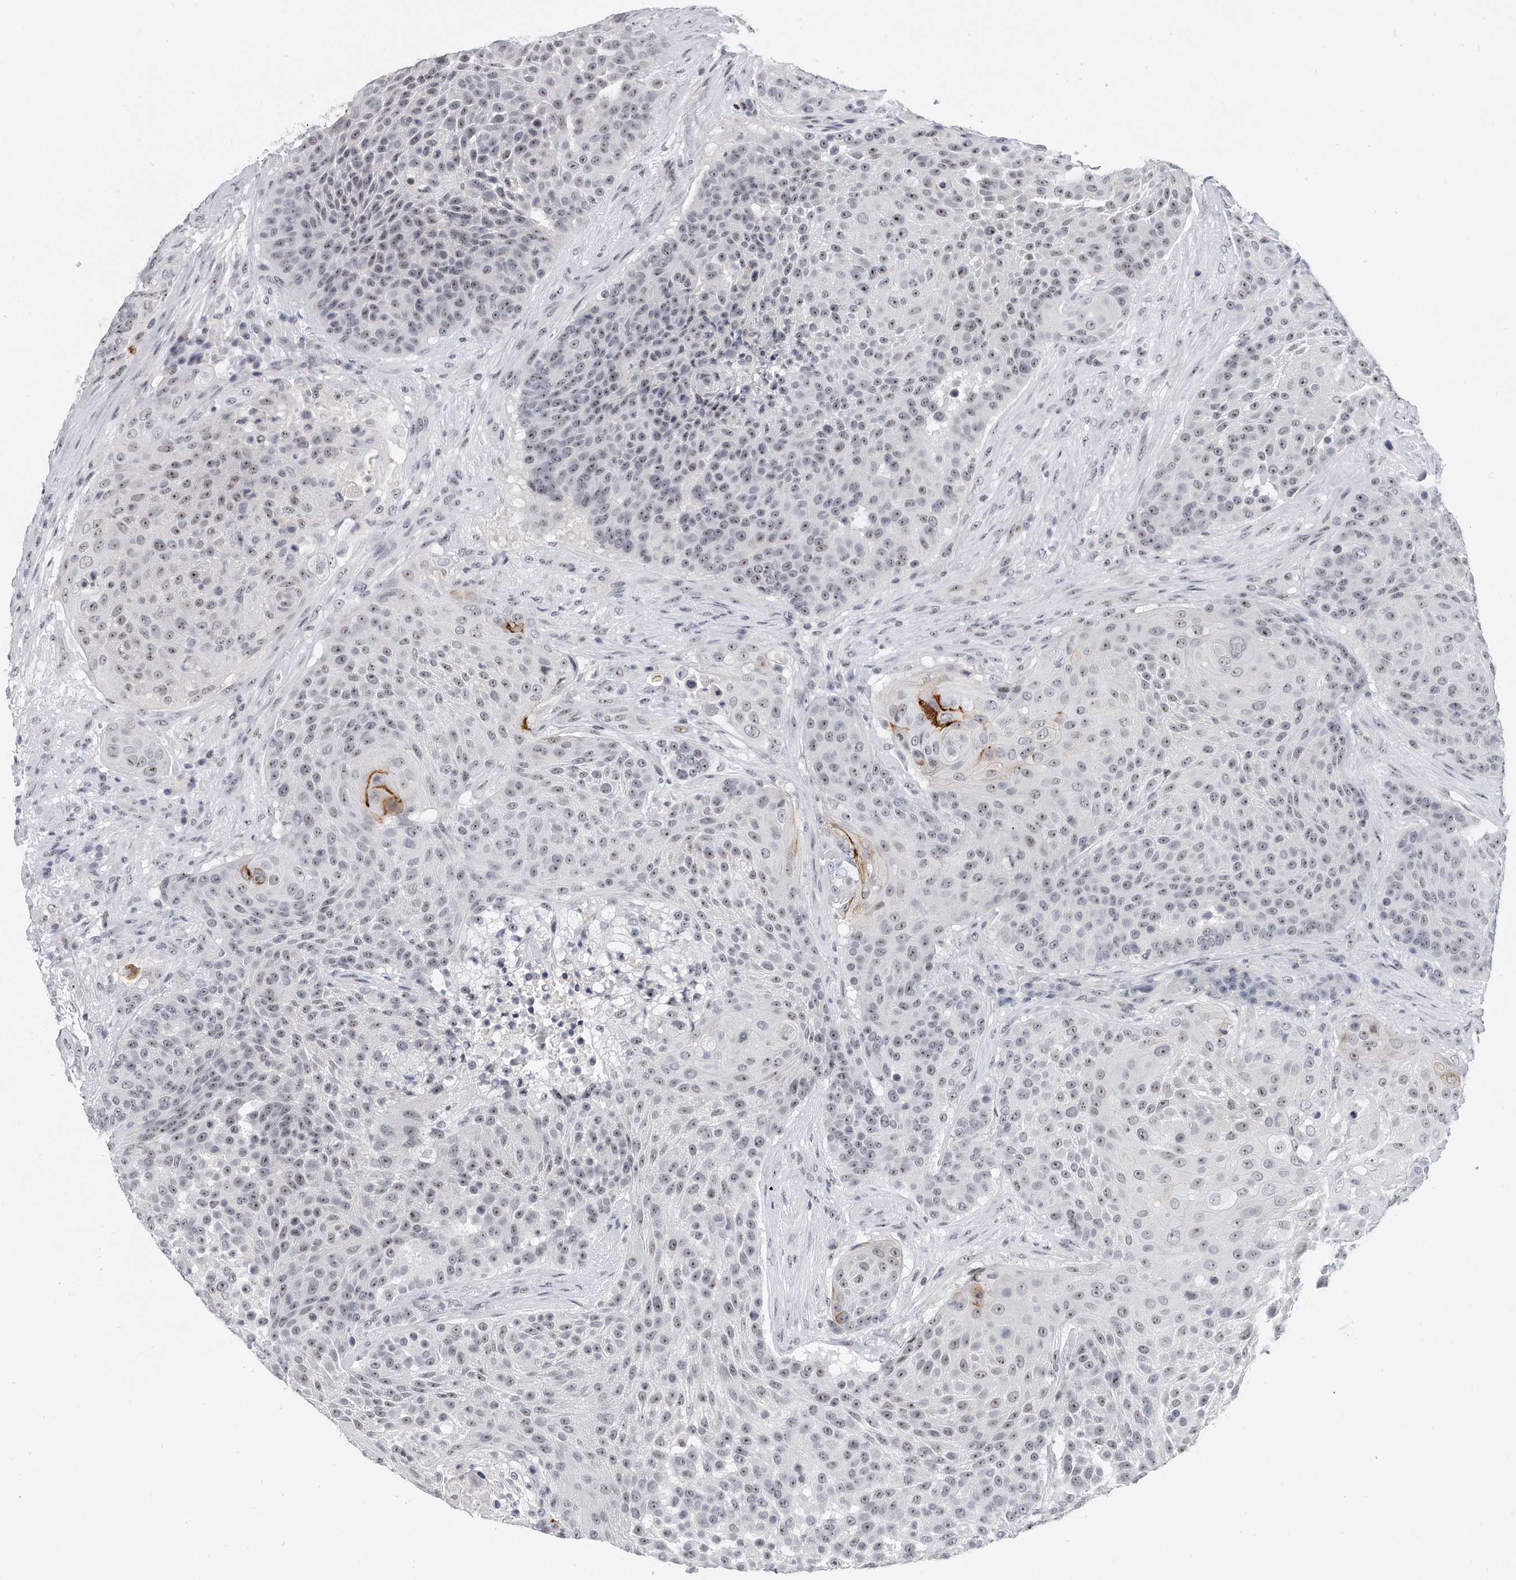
{"staining": {"intensity": "moderate", "quantity": ">75%", "location": "nuclear"}, "tissue": "urothelial cancer", "cell_type": "Tumor cells", "image_type": "cancer", "snomed": [{"axis": "morphology", "description": "Urothelial carcinoma, High grade"}, {"axis": "topography", "description": "Urinary bladder"}], "caption": "Protein analysis of high-grade urothelial carcinoma tissue displays moderate nuclear staining in about >75% of tumor cells.", "gene": "TFCP2L1", "patient": {"sex": "female", "age": 63}}